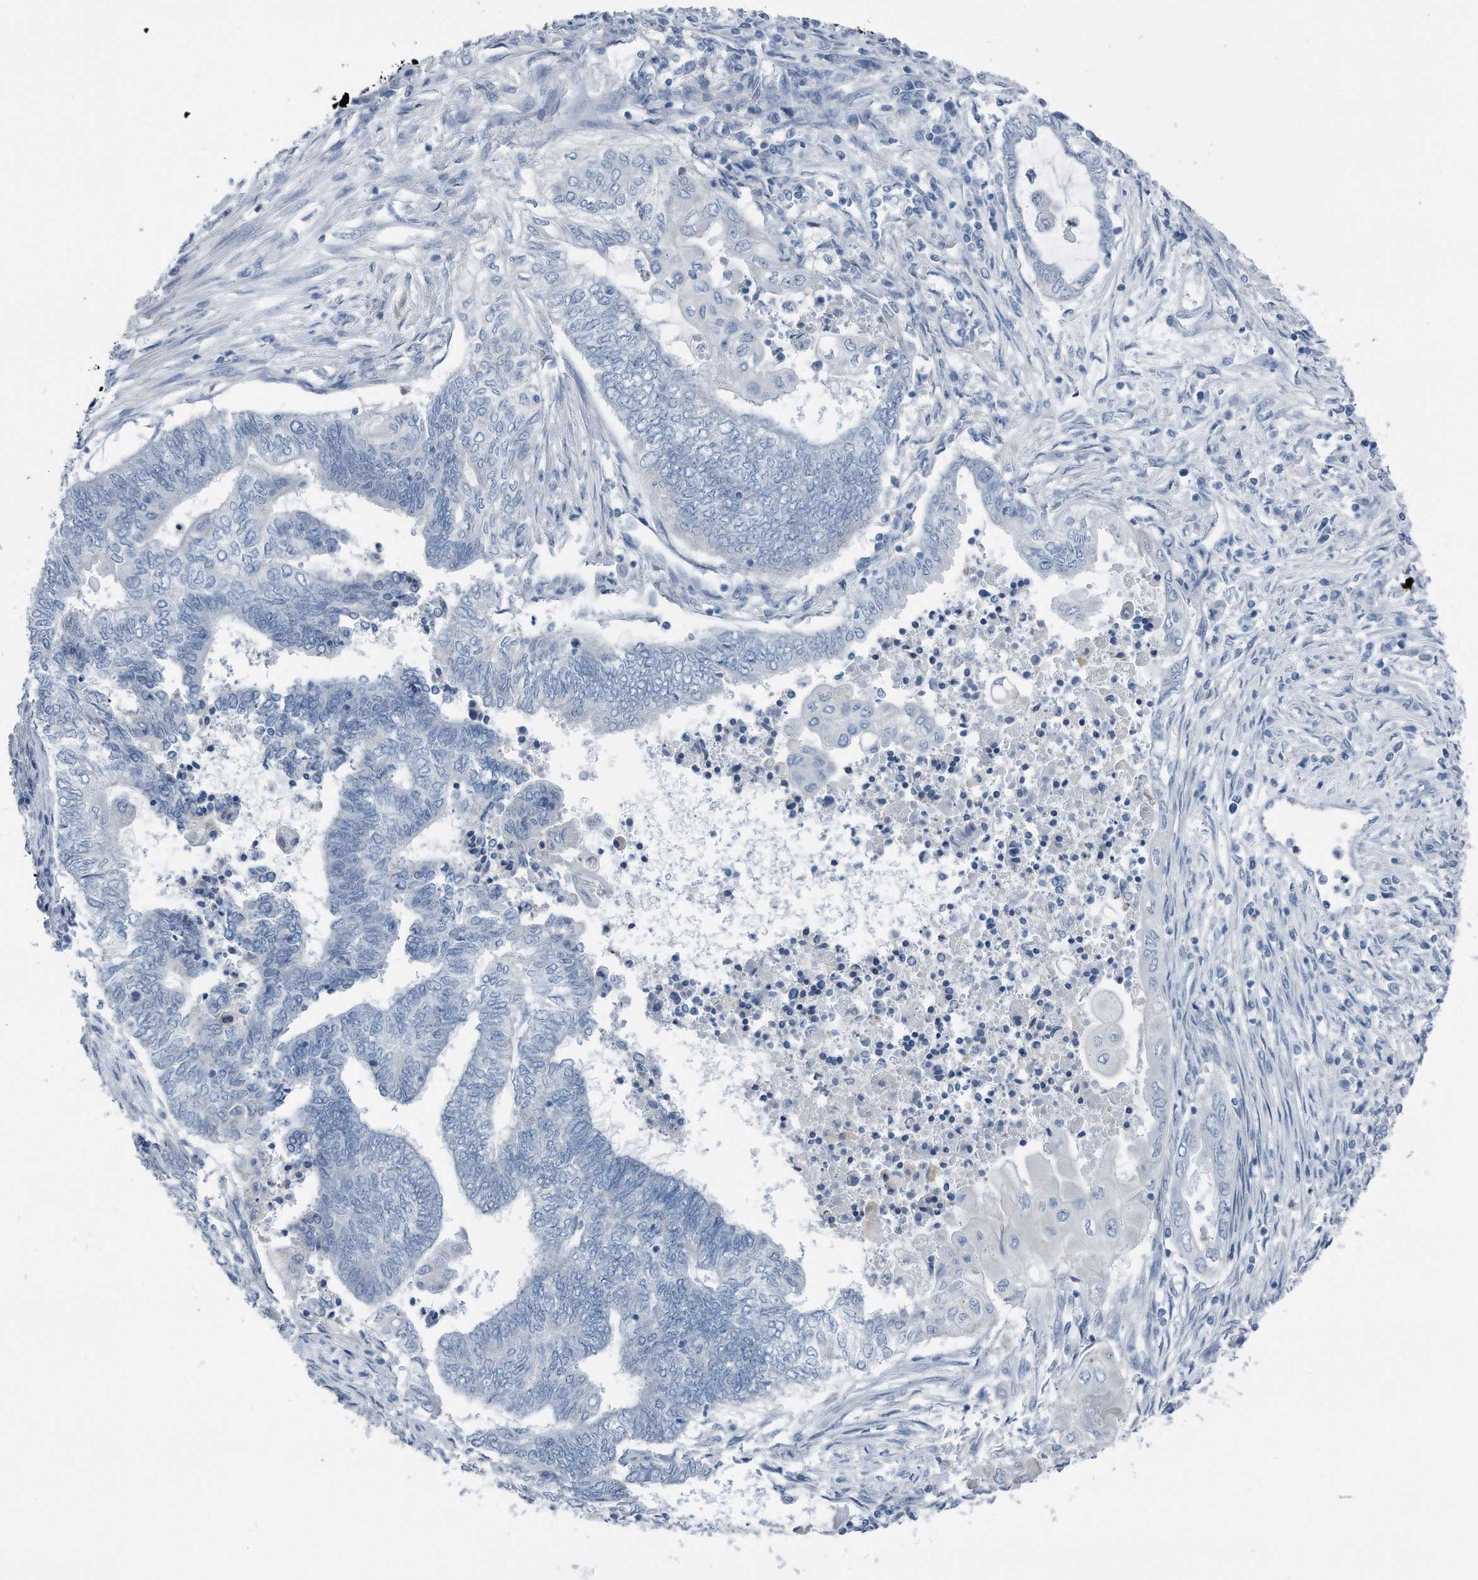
{"staining": {"intensity": "negative", "quantity": "none", "location": "none"}, "tissue": "endometrial cancer", "cell_type": "Tumor cells", "image_type": "cancer", "snomed": [{"axis": "morphology", "description": "Adenocarcinoma, NOS"}, {"axis": "topography", "description": "Uterus"}, {"axis": "topography", "description": "Endometrium"}], "caption": "Endometrial cancer was stained to show a protein in brown. There is no significant staining in tumor cells.", "gene": "YRDC", "patient": {"sex": "female", "age": 70}}